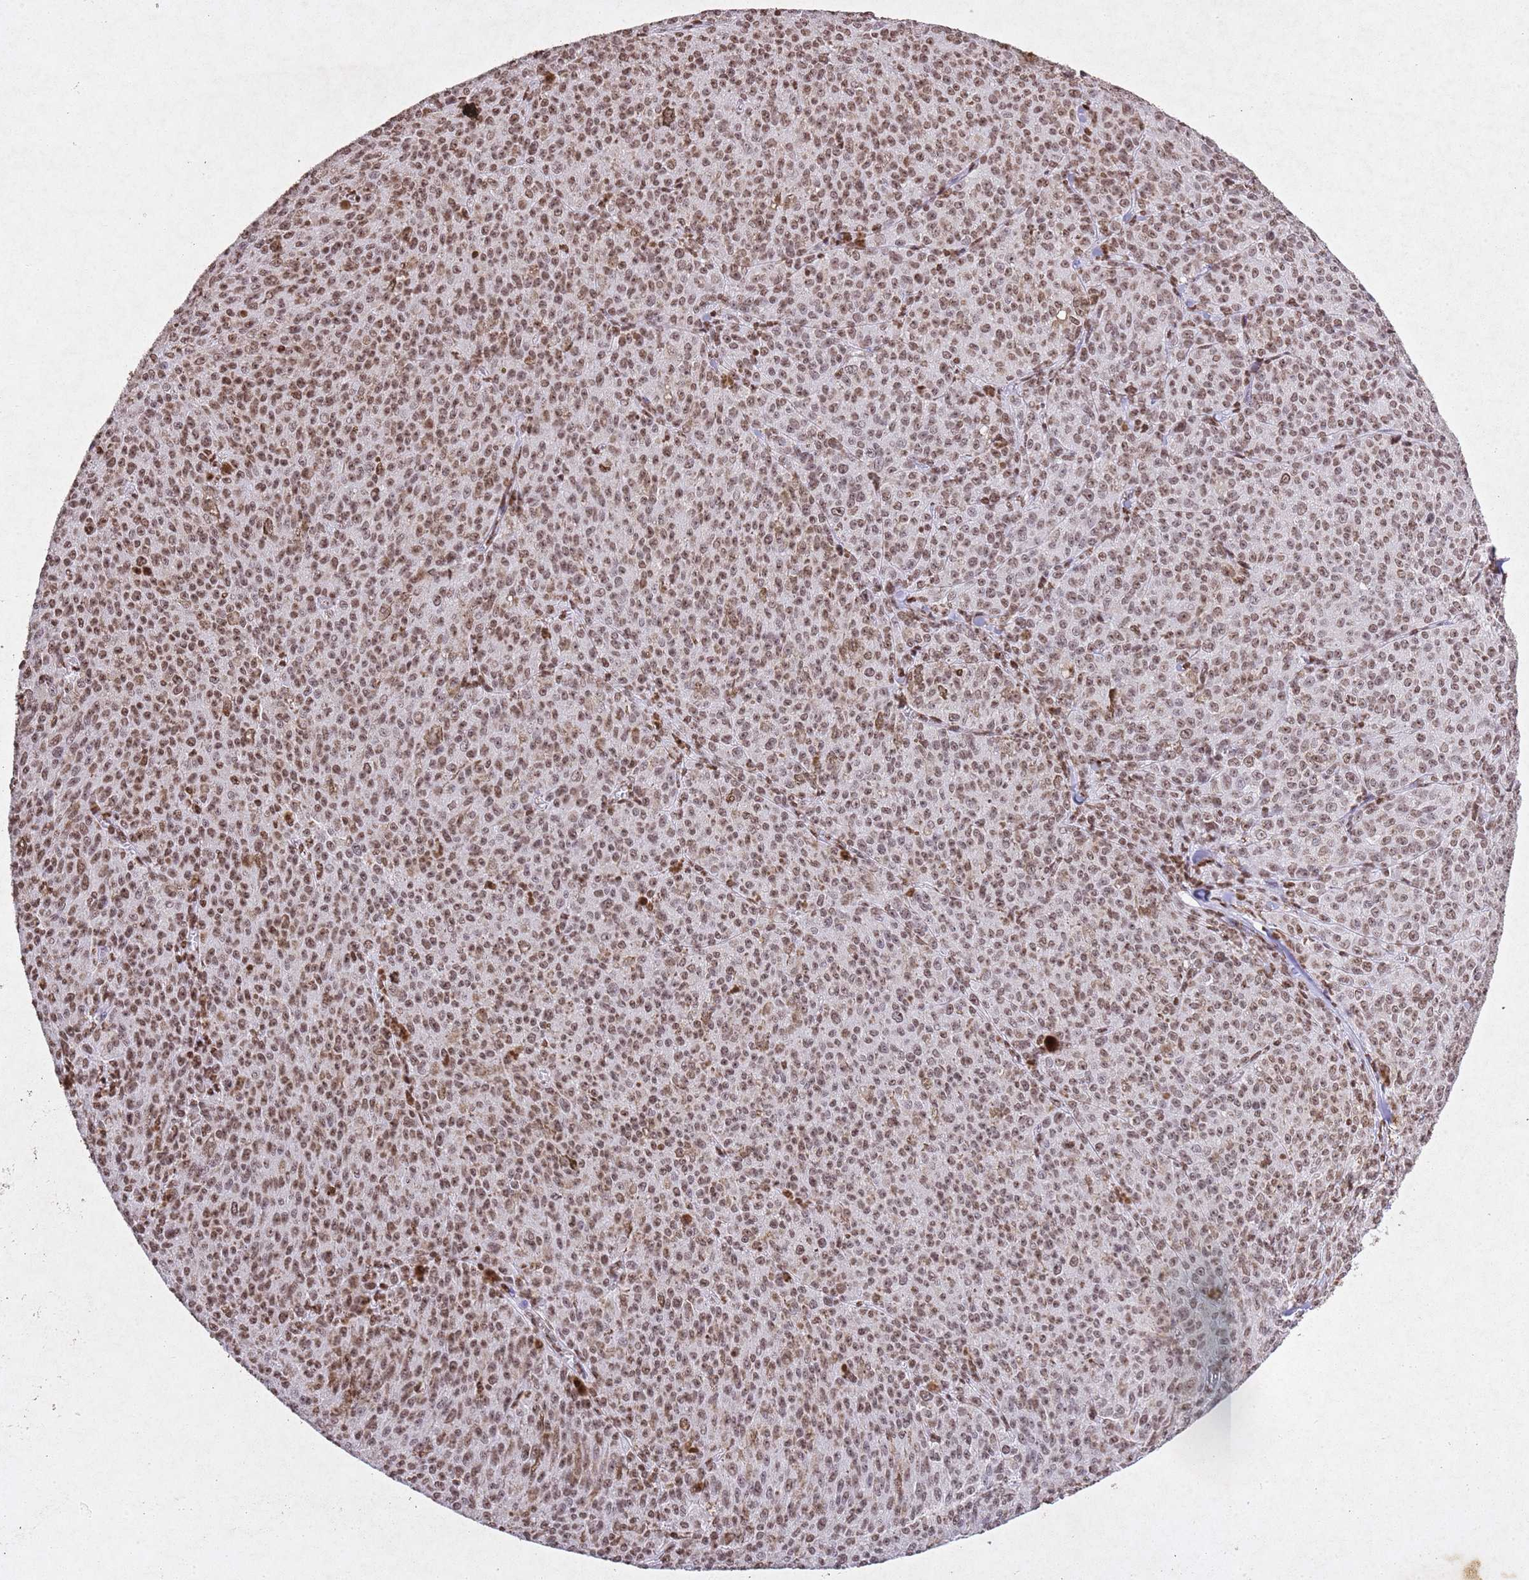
{"staining": {"intensity": "moderate", "quantity": ">75%", "location": "nuclear"}, "tissue": "melanoma", "cell_type": "Tumor cells", "image_type": "cancer", "snomed": [{"axis": "morphology", "description": "Malignant melanoma, NOS"}, {"axis": "topography", "description": "Skin"}], "caption": "Malignant melanoma stained for a protein (brown) shows moderate nuclear positive expression in approximately >75% of tumor cells.", "gene": "BMAL1", "patient": {"sex": "female", "age": 52}}